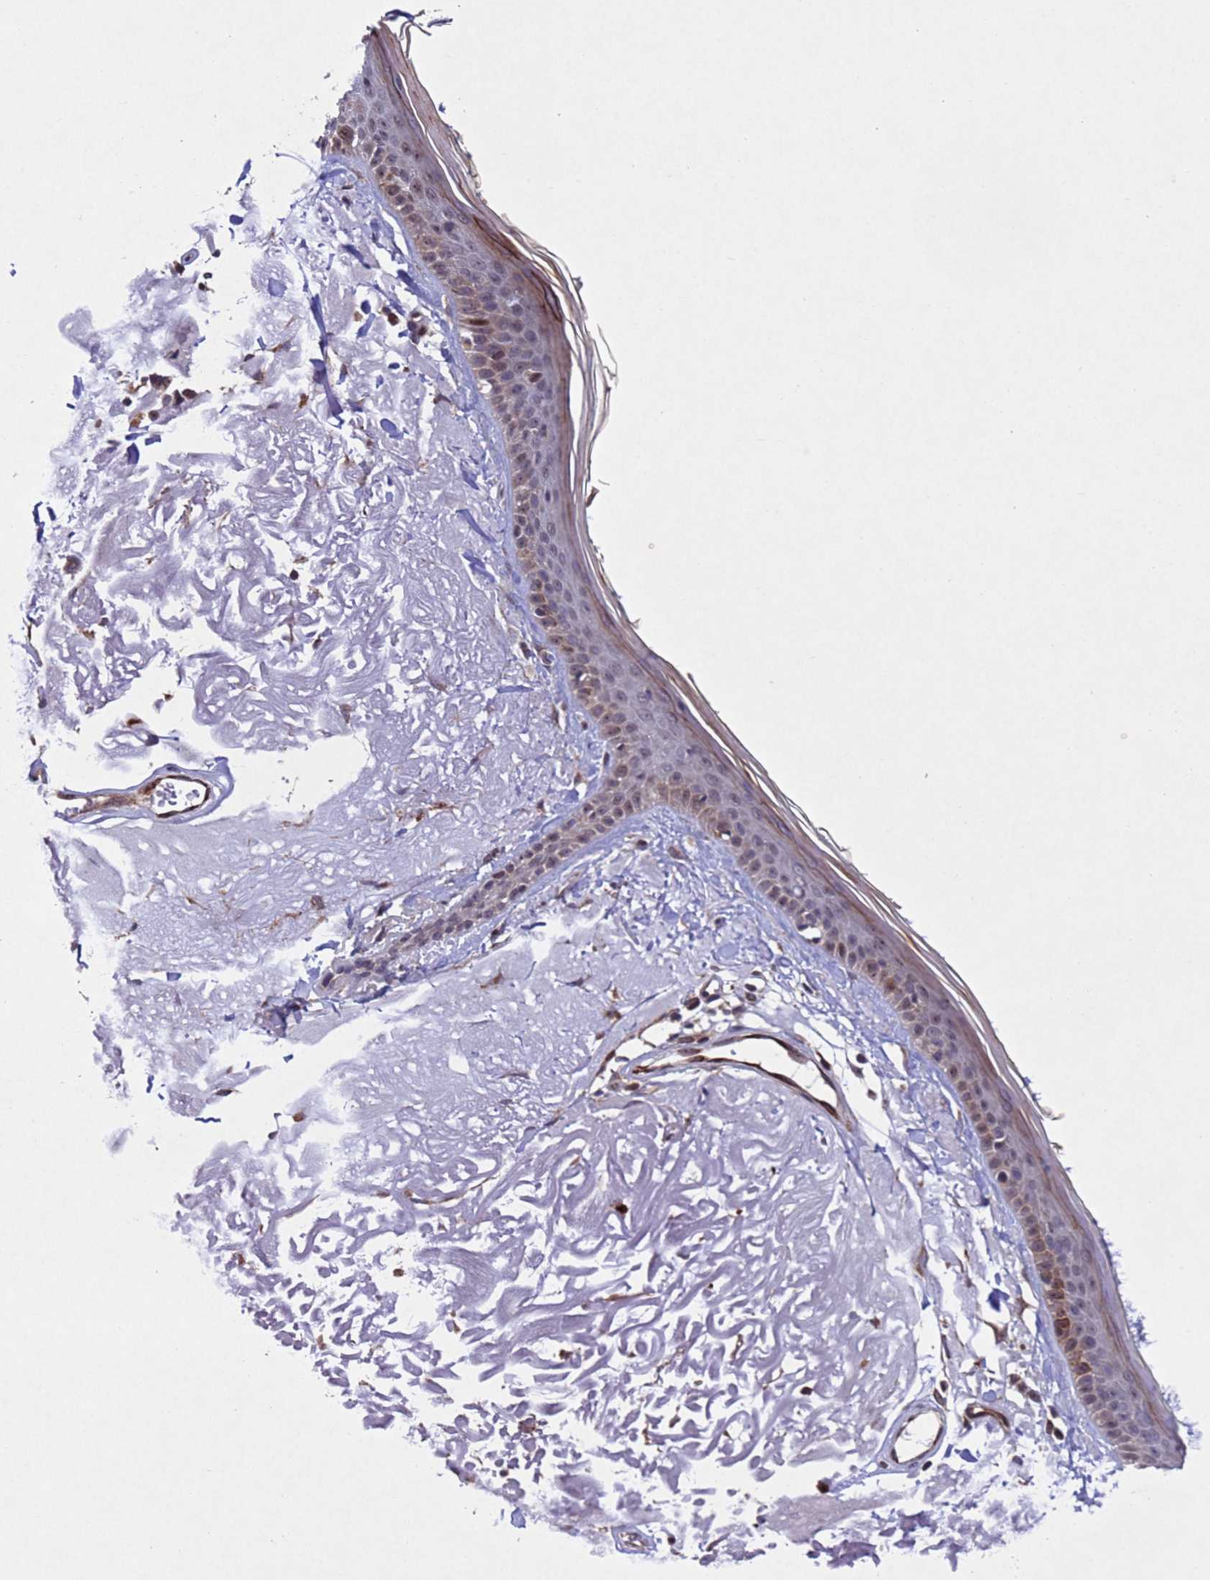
{"staining": {"intensity": "moderate", "quantity": ">75%", "location": "cytoplasmic/membranous,nuclear"}, "tissue": "skin", "cell_type": "Fibroblasts", "image_type": "normal", "snomed": [{"axis": "morphology", "description": "Normal tissue, NOS"}, {"axis": "topography", "description": "Skin"}, {"axis": "topography", "description": "Skeletal muscle"}], "caption": "Brown immunohistochemical staining in normal human skin exhibits moderate cytoplasmic/membranous,nuclear staining in approximately >75% of fibroblasts. Nuclei are stained in blue.", "gene": "TBK1", "patient": {"sex": "male", "age": 83}}